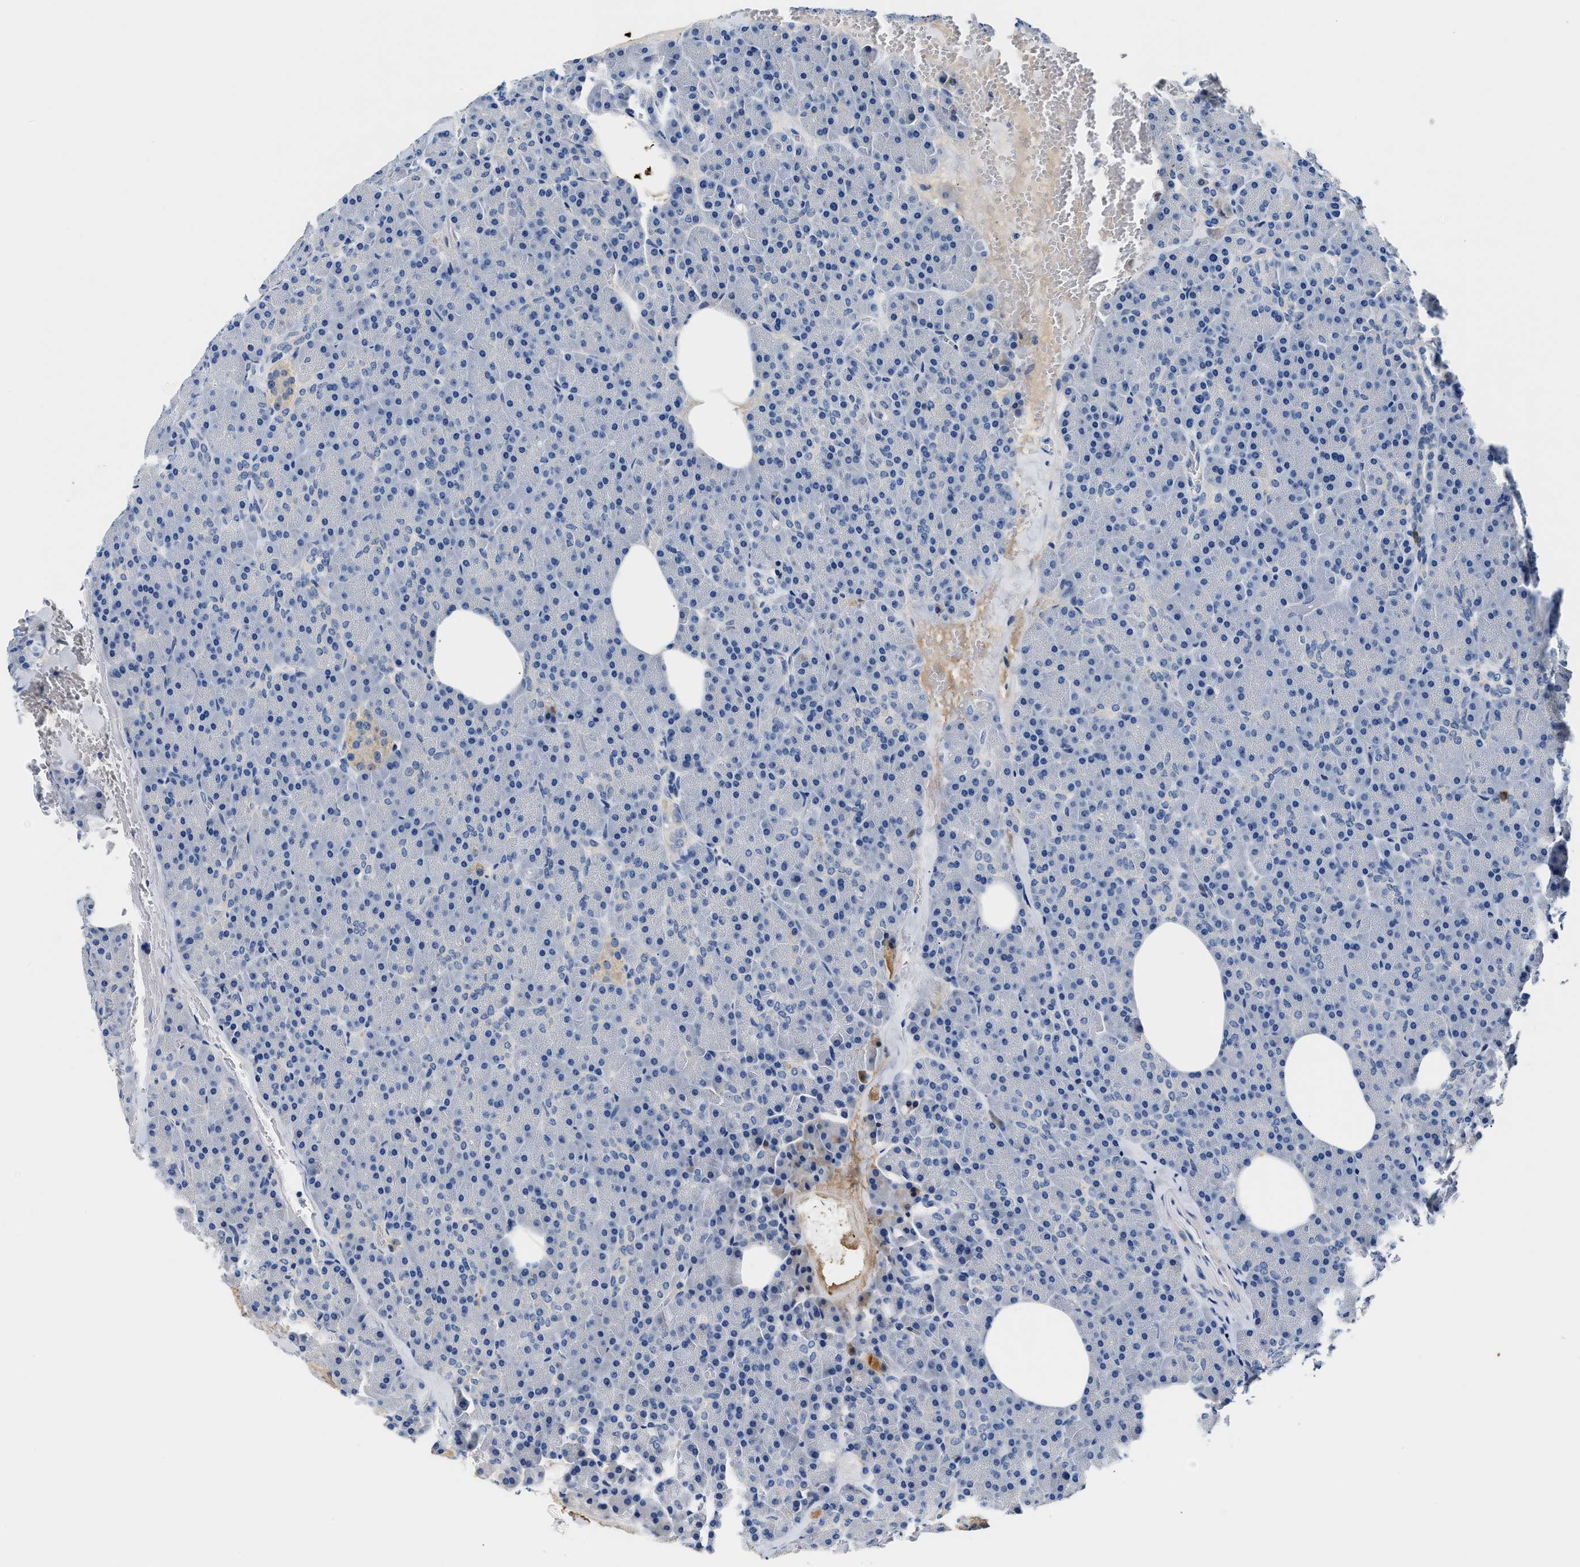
{"staining": {"intensity": "negative", "quantity": "none", "location": "none"}, "tissue": "pancreas", "cell_type": "Exocrine glandular cells", "image_type": "normal", "snomed": [{"axis": "morphology", "description": "Normal tissue, NOS"}, {"axis": "topography", "description": "Pancreas"}], "caption": "The histopathology image shows no staining of exocrine glandular cells in normal pancreas. (DAB immunohistochemistry with hematoxylin counter stain).", "gene": "TUT7", "patient": {"sex": "female", "age": 35}}